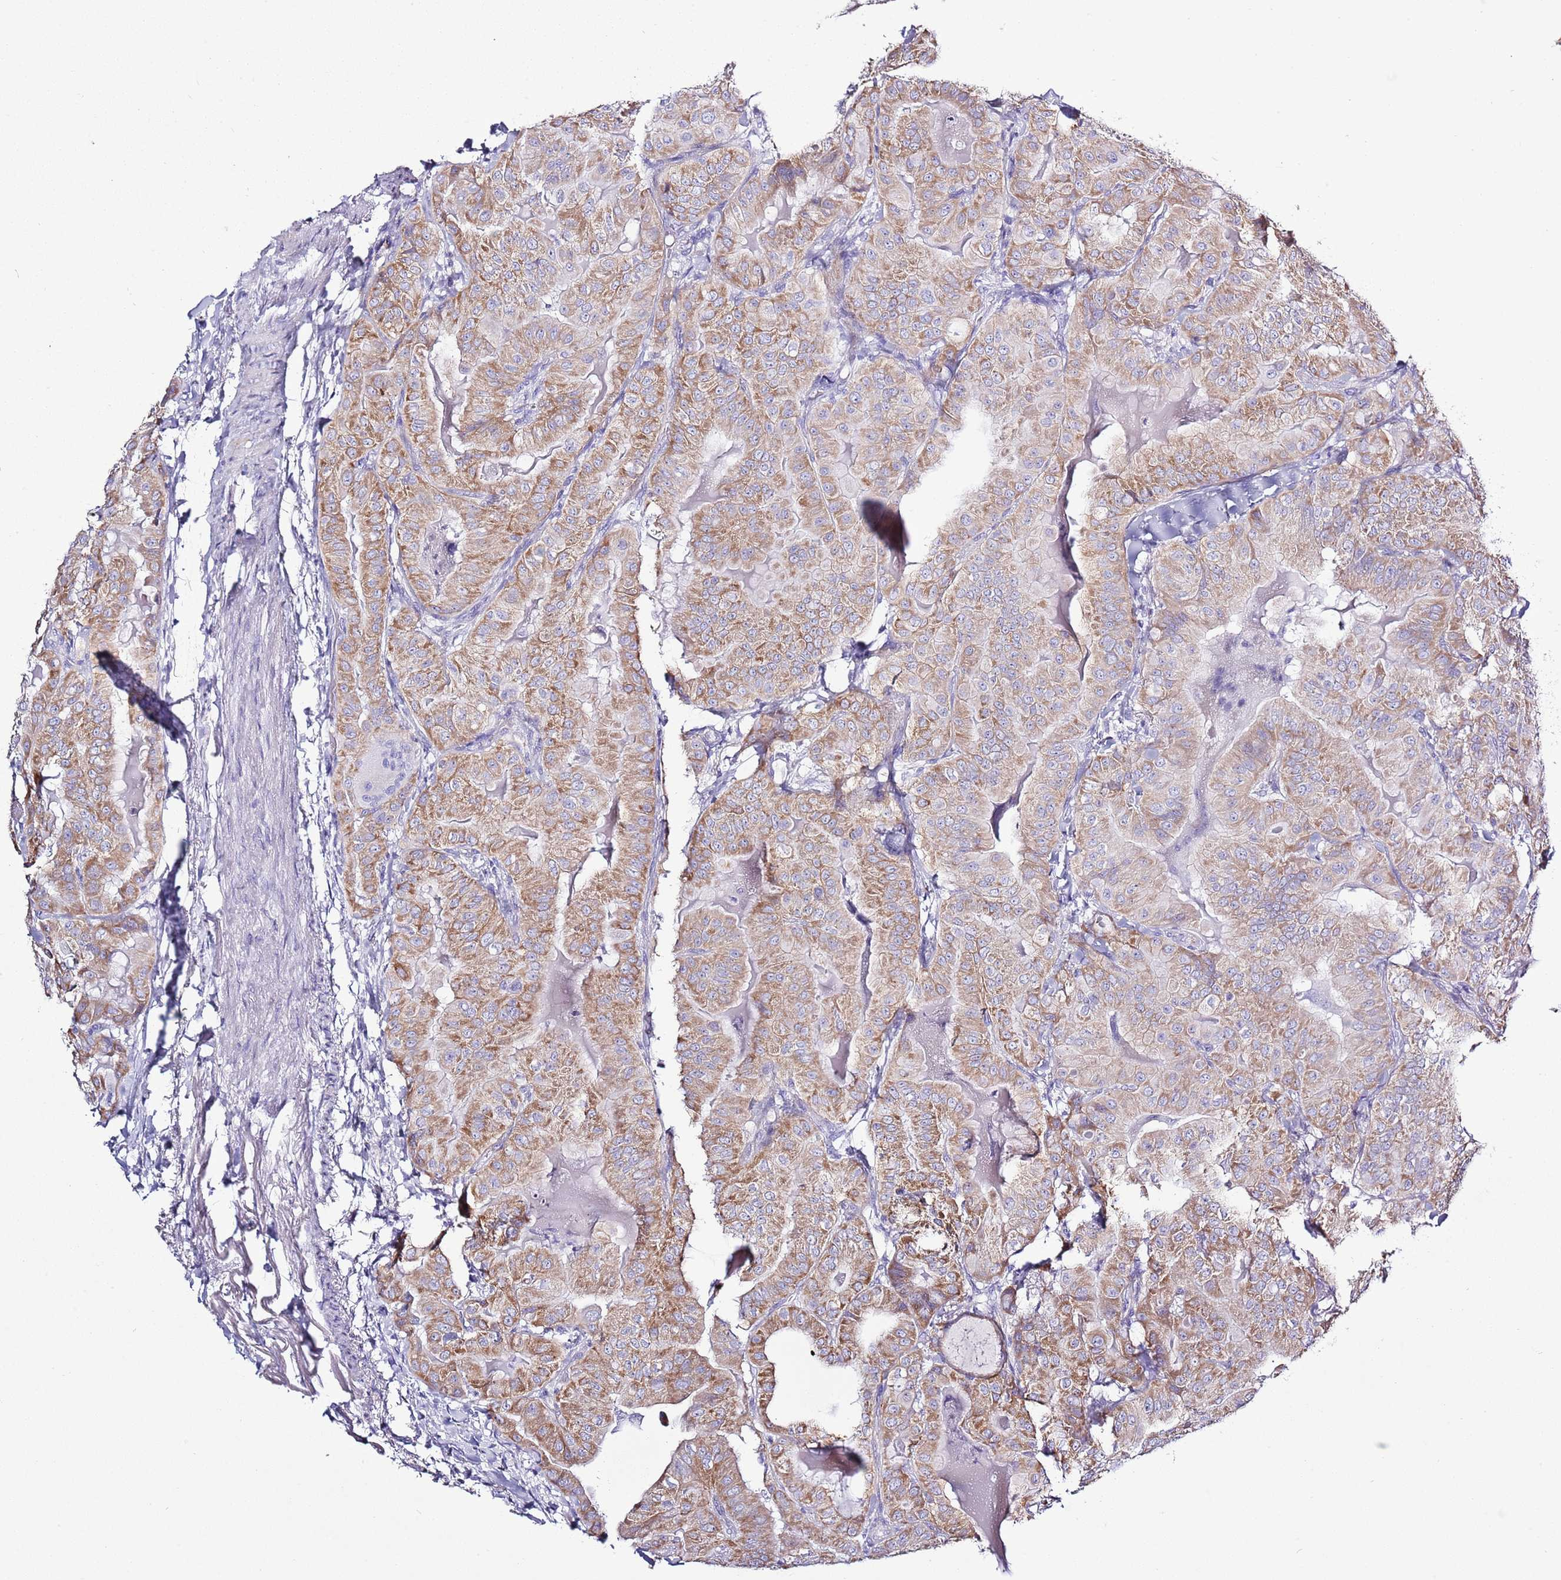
{"staining": {"intensity": "moderate", "quantity": ">75%", "location": "cytoplasmic/membranous"}, "tissue": "thyroid cancer", "cell_type": "Tumor cells", "image_type": "cancer", "snomed": [{"axis": "morphology", "description": "Papillary adenocarcinoma, NOS"}, {"axis": "topography", "description": "Thyroid gland"}], "caption": "IHC image of human thyroid cancer stained for a protein (brown), which demonstrates medium levels of moderate cytoplasmic/membranous expression in about >75% of tumor cells.", "gene": "SLC23A1", "patient": {"sex": "female", "age": 68}}